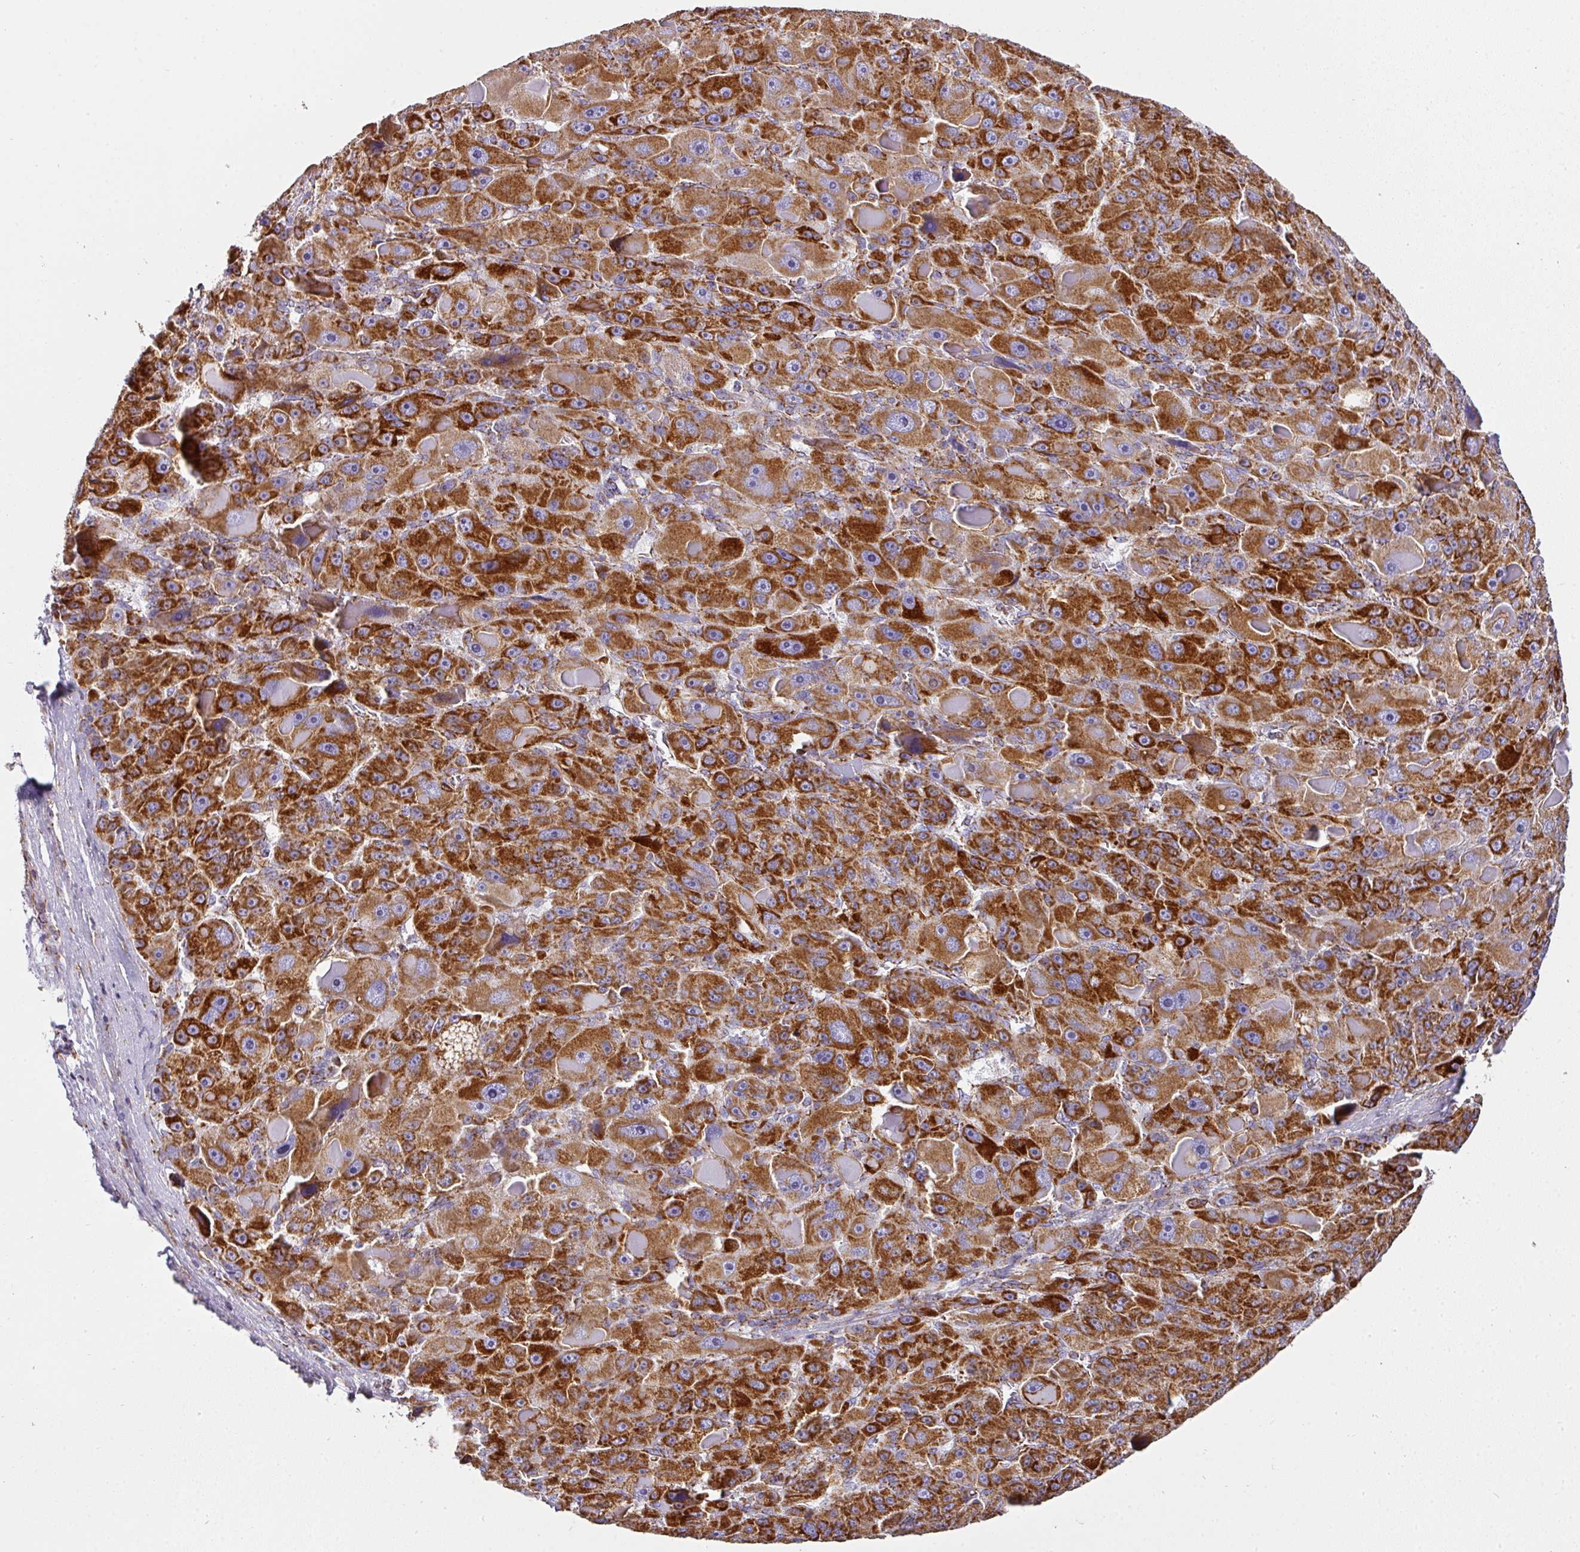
{"staining": {"intensity": "strong", "quantity": ">75%", "location": "cytoplasmic/membranous"}, "tissue": "liver cancer", "cell_type": "Tumor cells", "image_type": "cancer", "snomed": [{"axis": "morphology", "description": "Carcinoma, Hepatocellular, NOS"}, {"axis": "topography", "description": "Liver"}], "caption": "Immunohistochemical staining of liver hepatocellular carcinoma reveals strong cytoplasmic/membranous protein staining in approximately >75% of tumor cells.", "gene": "UQCRFS1", "patient": {"sex": "male", "age": 76}}